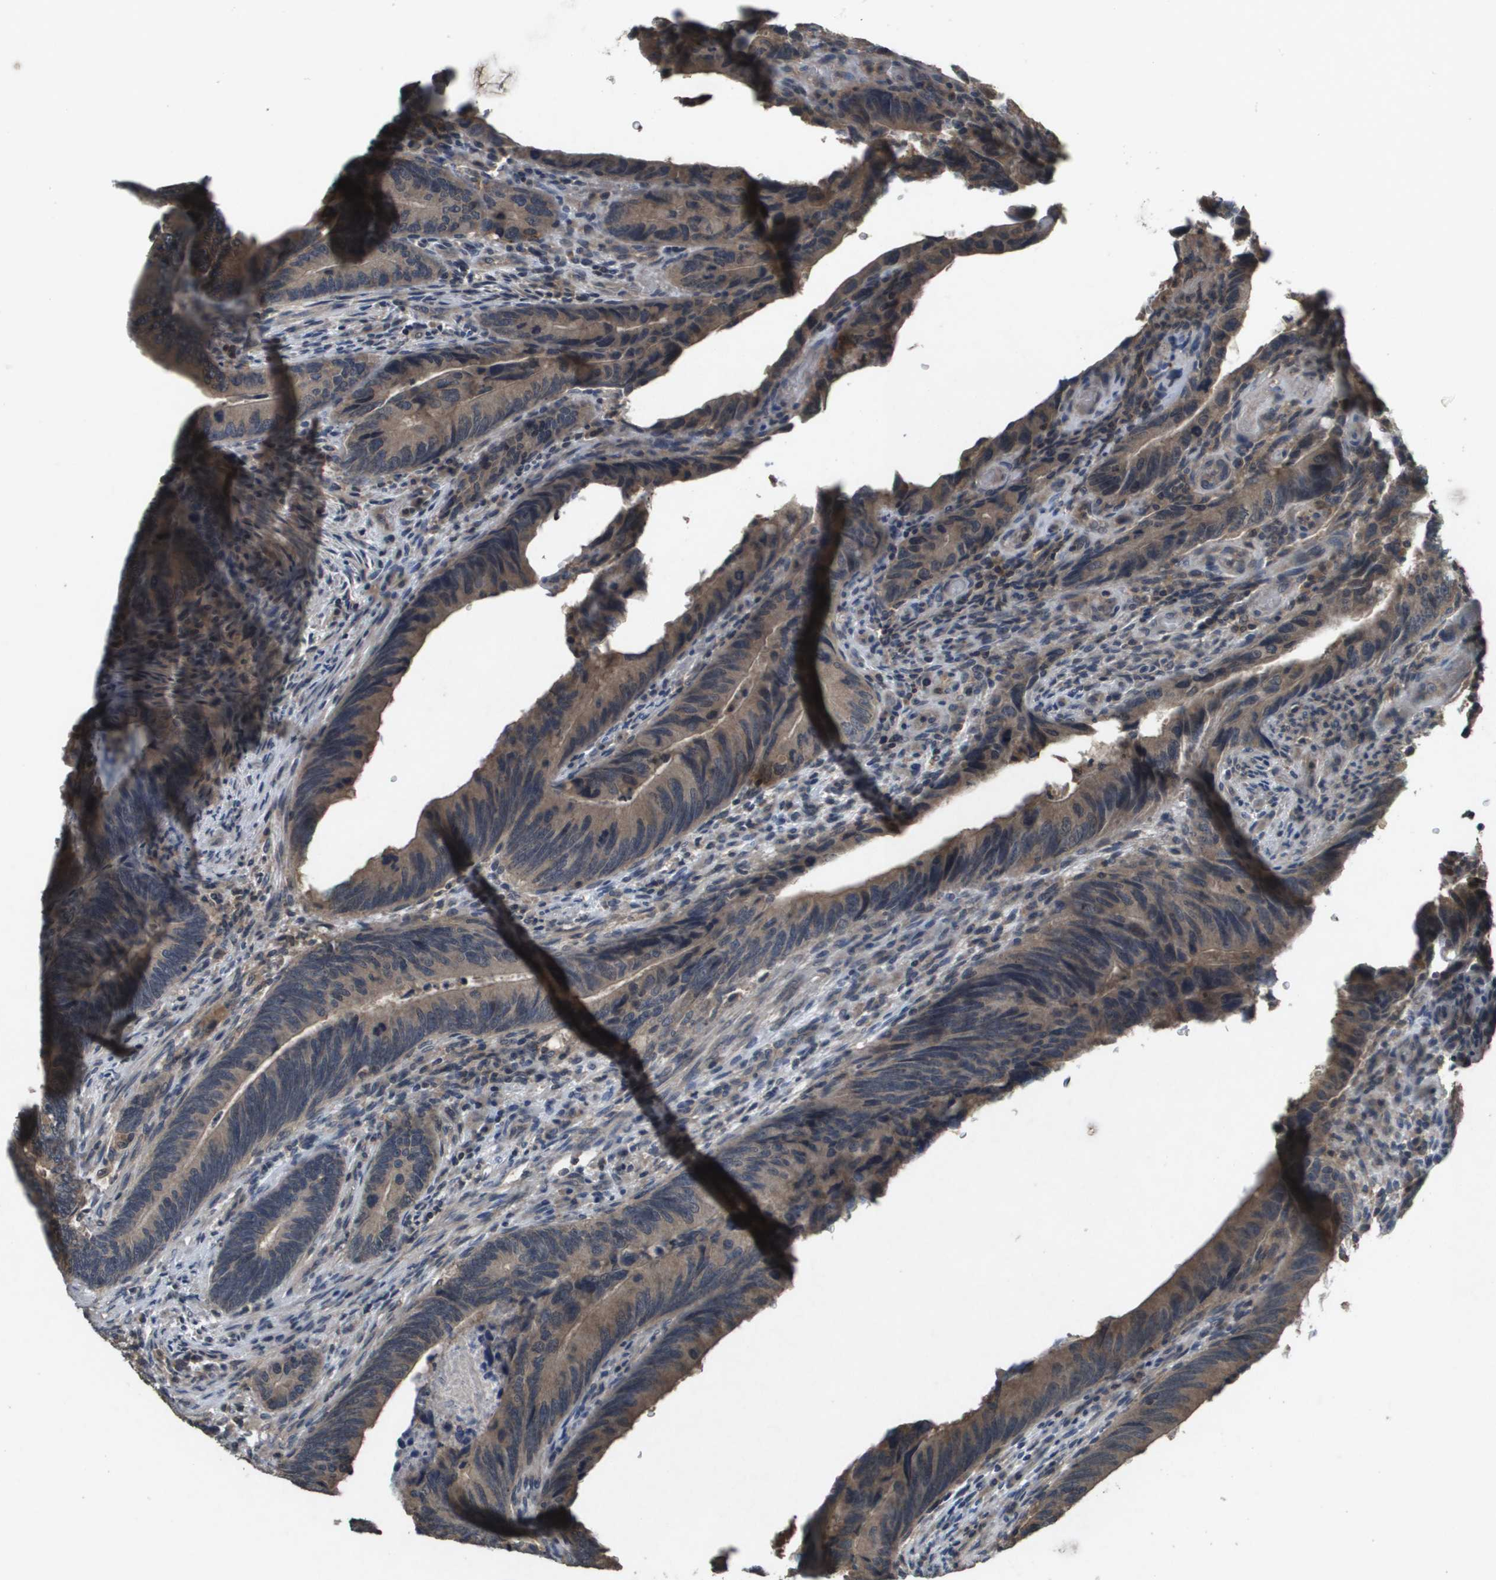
{"staining": {"intensity": "weak", "quantity": ">75%", "location": "cytoplasmic/membranous"}, "tissue": "colorectal cancer", "cell_type": "Tumor cells", "image_type": "cancer", "snomed": [{"axis": "morphology", "description": "Normal tissue, NOS"}, {"axis": "morphology", "description": "Adenocarcinoma, NOS"}, {"axis": "topography", "description": "Colon"}], "caption": "Colorectal cancer stained with DAB IHC exhibits low levels of weak cytoplasmic/membranous positivity in approximately >75% of tumor cells.", "gene": "PROC", "patient": {"sex": "male", "age": 56}}